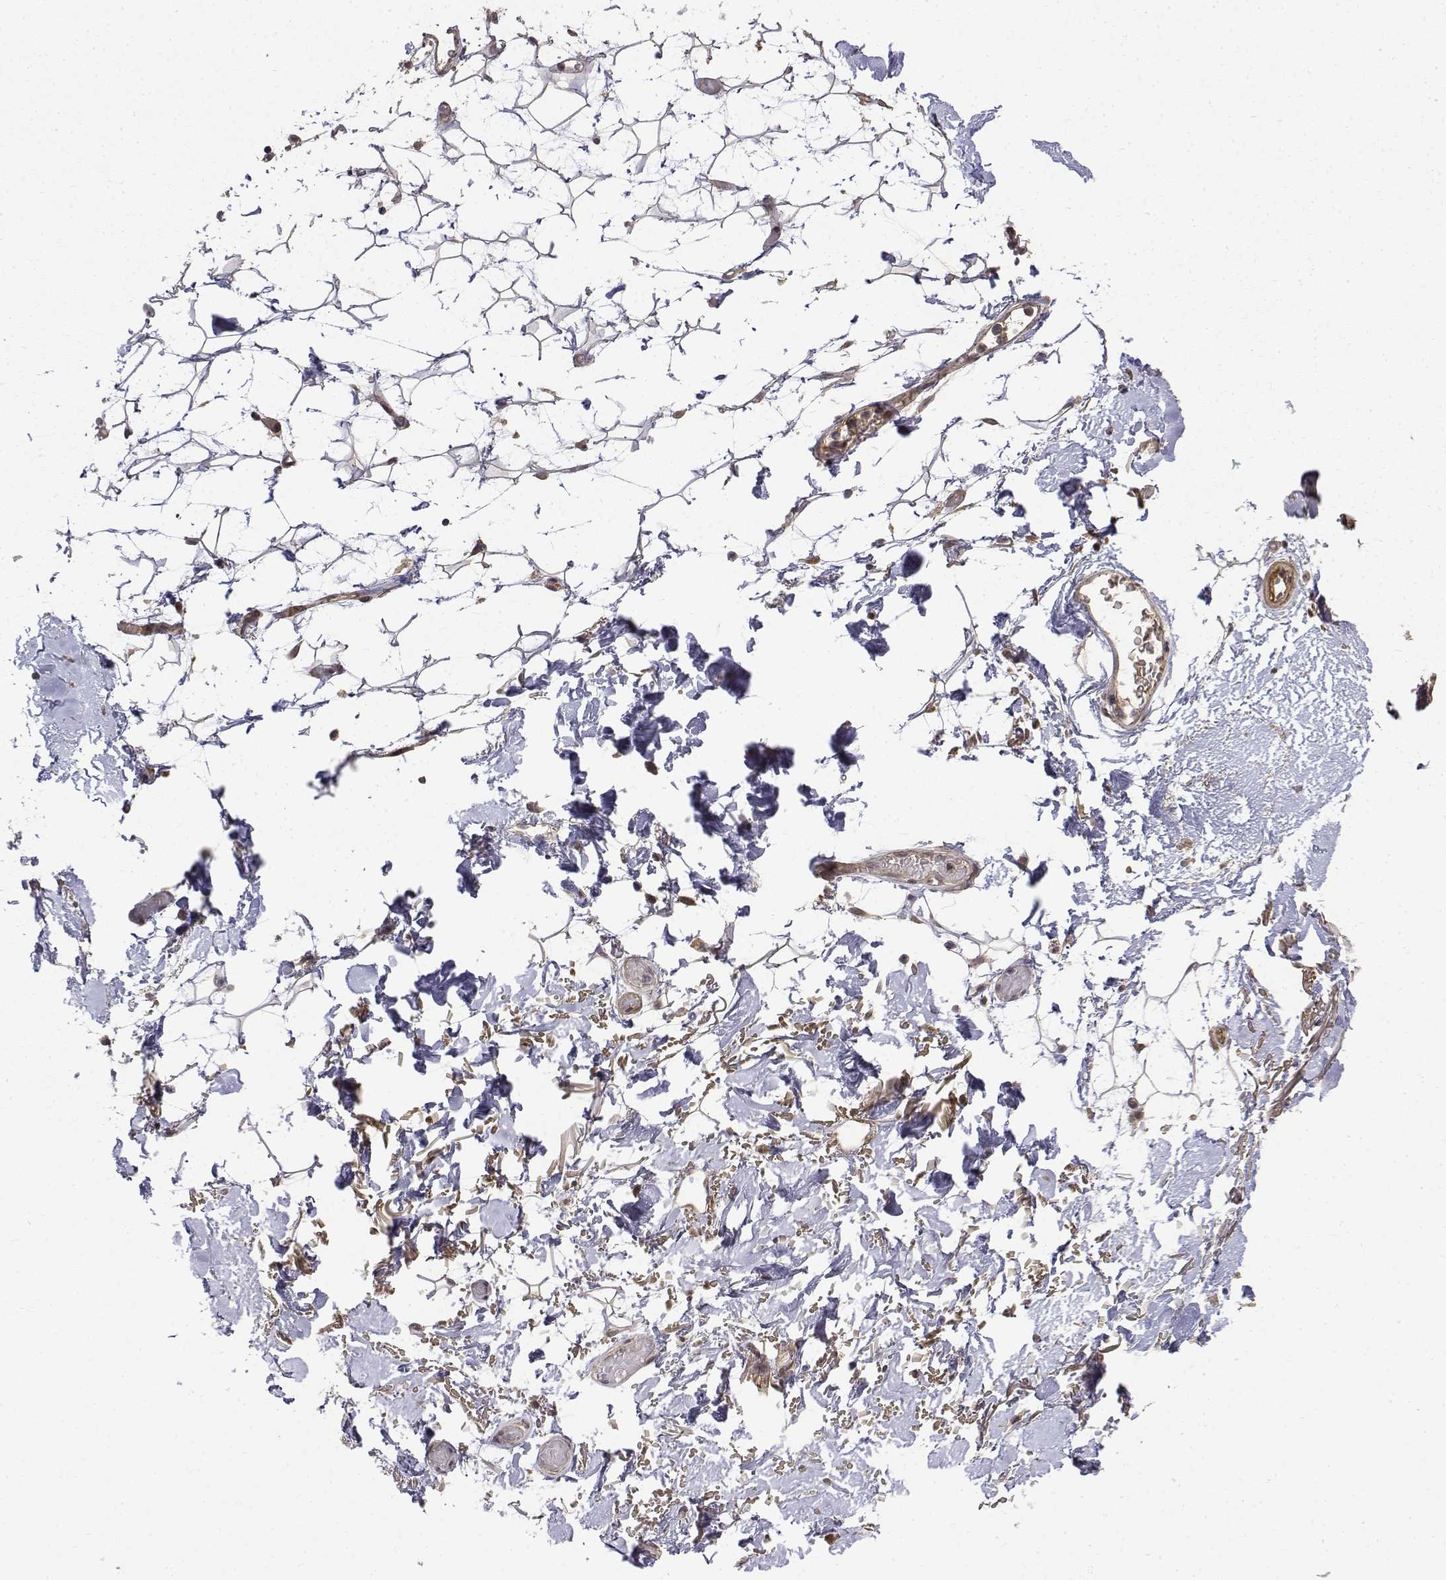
{"staining": {"intensity": "moderate", "quantity": ">75%", "location": "cytoplasmic/membranous"}, "tissue": "adipose tissue", "cell_type": "Adipocytes", "image_type": "normal", "snomed": [{"axis": "morphology", "description": "Normal tissue, NOS"}, {"axis": "topography", "description": "Anal"}, {"axis": "topography", "description": "Peripheral nerve tissue"}], "caption": "Brown immunohistochemical staining in benign human adipose tissue shows moderate cytoplasmic/membranous positivity in approximately >75% of adipocytes.", "gene": "ITGA7", "patient": {"sex": "male", "age": 78}}